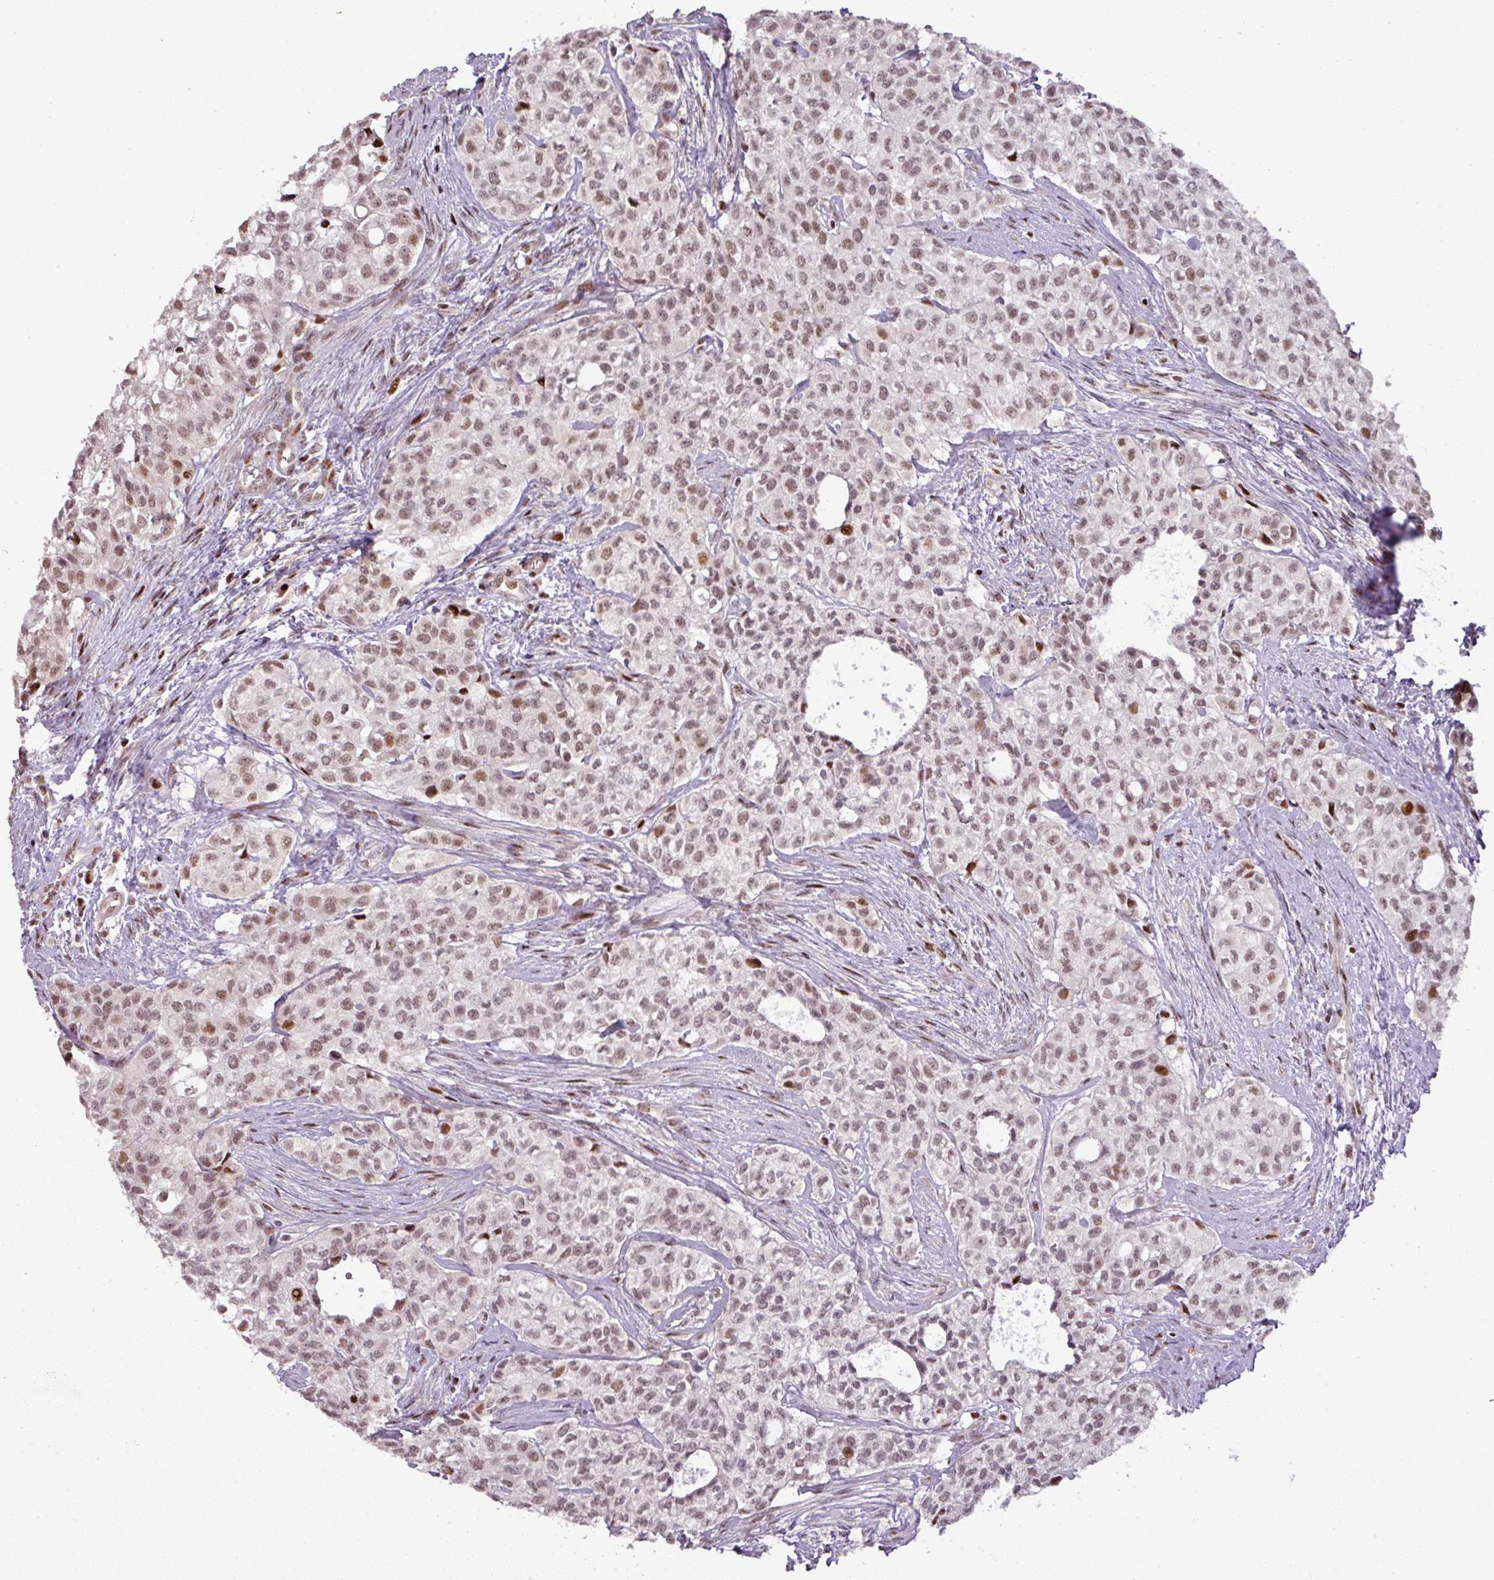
{"staining": {"intensity": "moderate", "quantity": "25%-75%", "location": "nuclear"}, "tissue": "head and neck cancer", "cell_type": "Tumor cells", "image_type": "cancer", "snomed": [{"axis": "morphology", "description": "Adenocarcinoma, NOS"}, {"axis": "topography", "description": "Head-Neck"}], "caption": "Protein staining by immunohistochemistry (IHC) demonstrates moderate nuclear expression in approximately 25%-75% of tumor cells in adenocarcinoma (head and neck). (DAB IHC, brown staining for protein, blue staining for nuclei).", "gene": "MYSM1", "patient": {"sex": "male", "age": 81}}